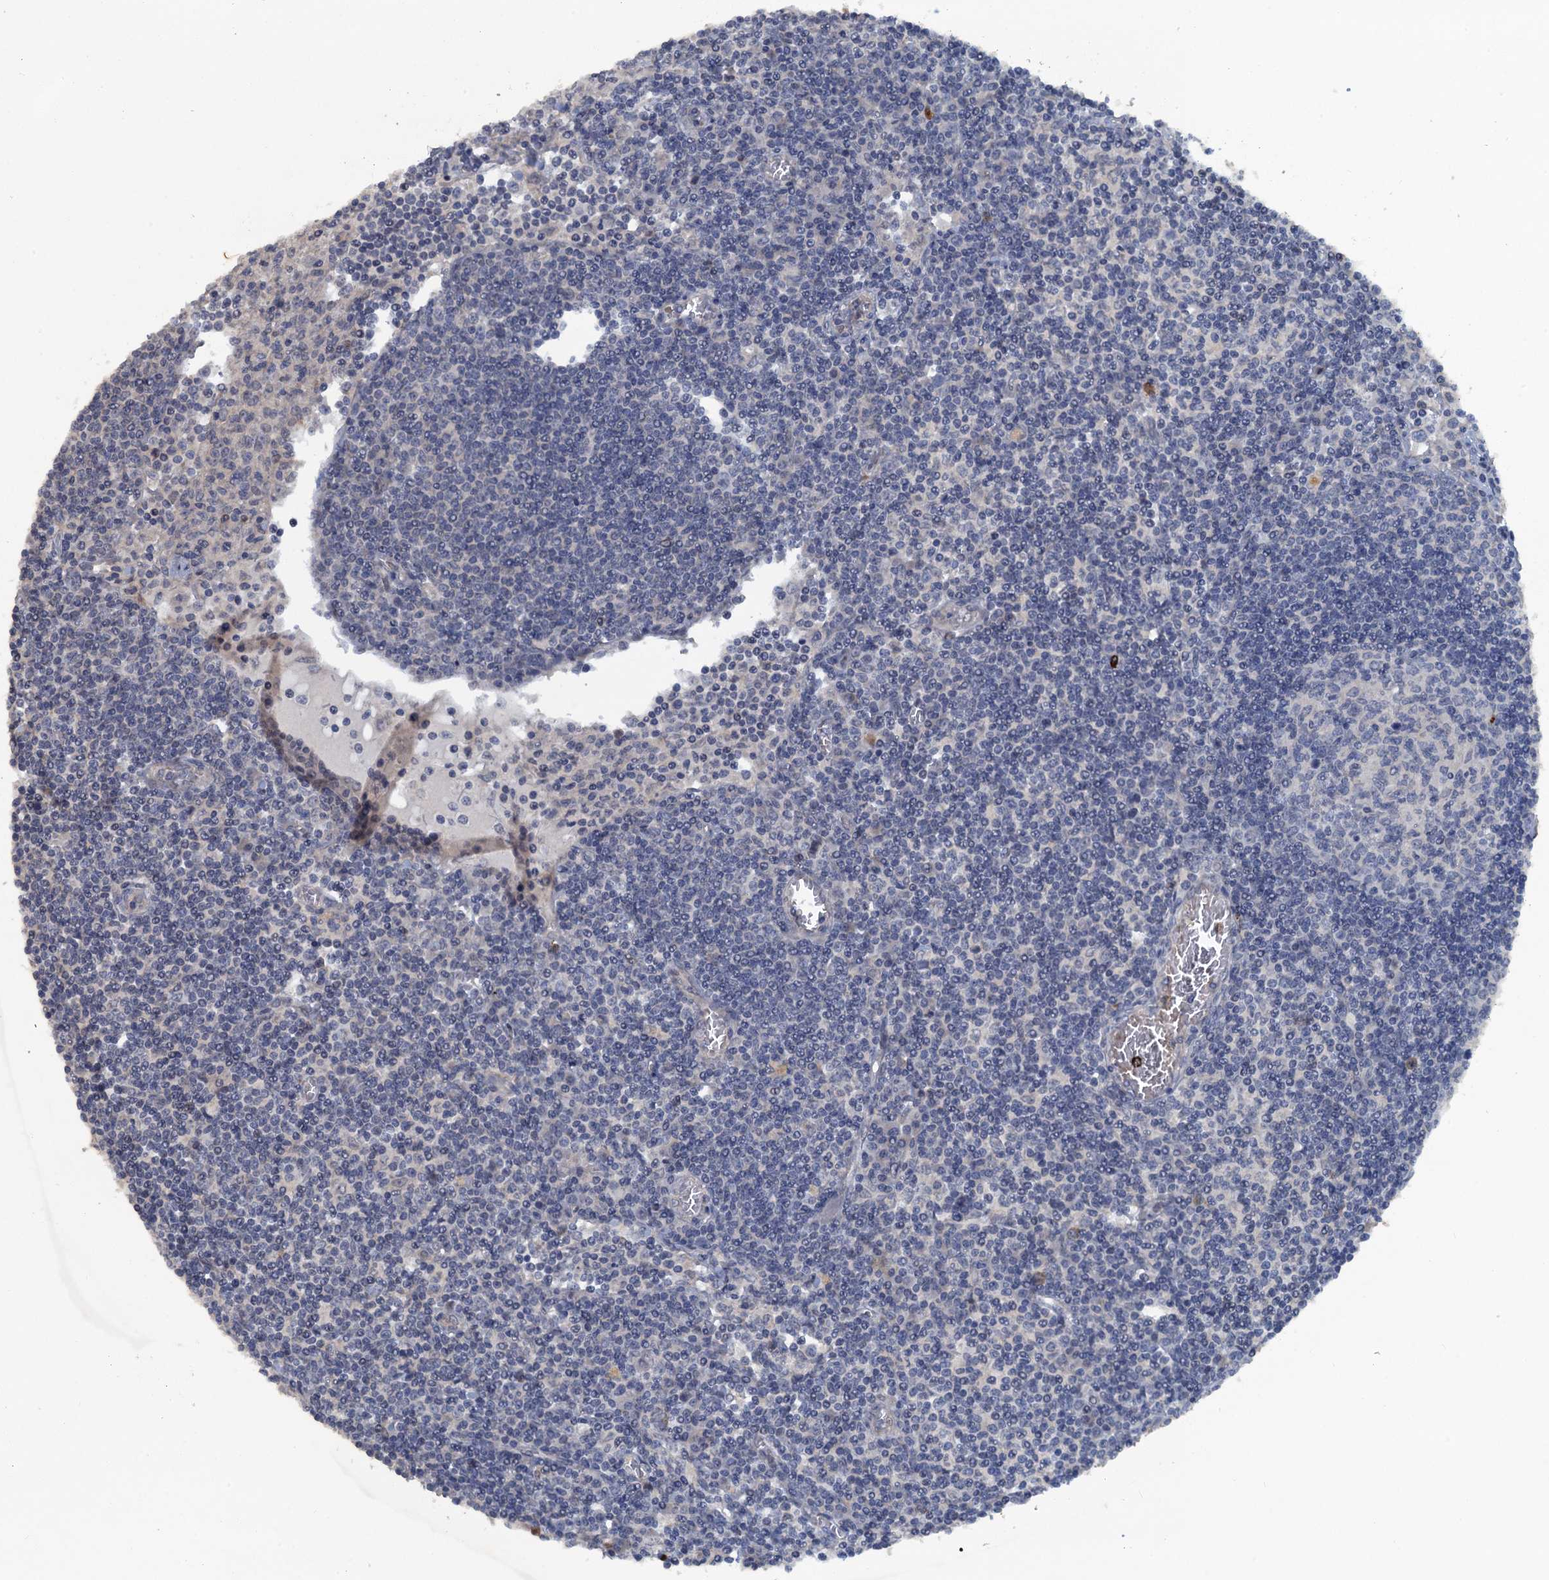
{"staining": {"intensity": "negative", "quantity": "none", "location": "none"}, "tissue": "lymph node", "cell_type": "Germinal center cells", "image_type": "normal", "snomed": [{"axis": "morphology", "description": "Normal tissue, NOS"}, {"axis": "topography", "description": "Lymph node"}], "caption": "Immunohistochemistry (IHC) of benign human lymph node shows no staining in germinal center cells. Brightfield microscopy of immunohistochemistry stained with DAB (3,3'-diaminobenzidine) (brown) and hematoxylin (blue), captured at high magnification.", "gene": "MYO16", "patient": {"sex": "female", "age": 55}}